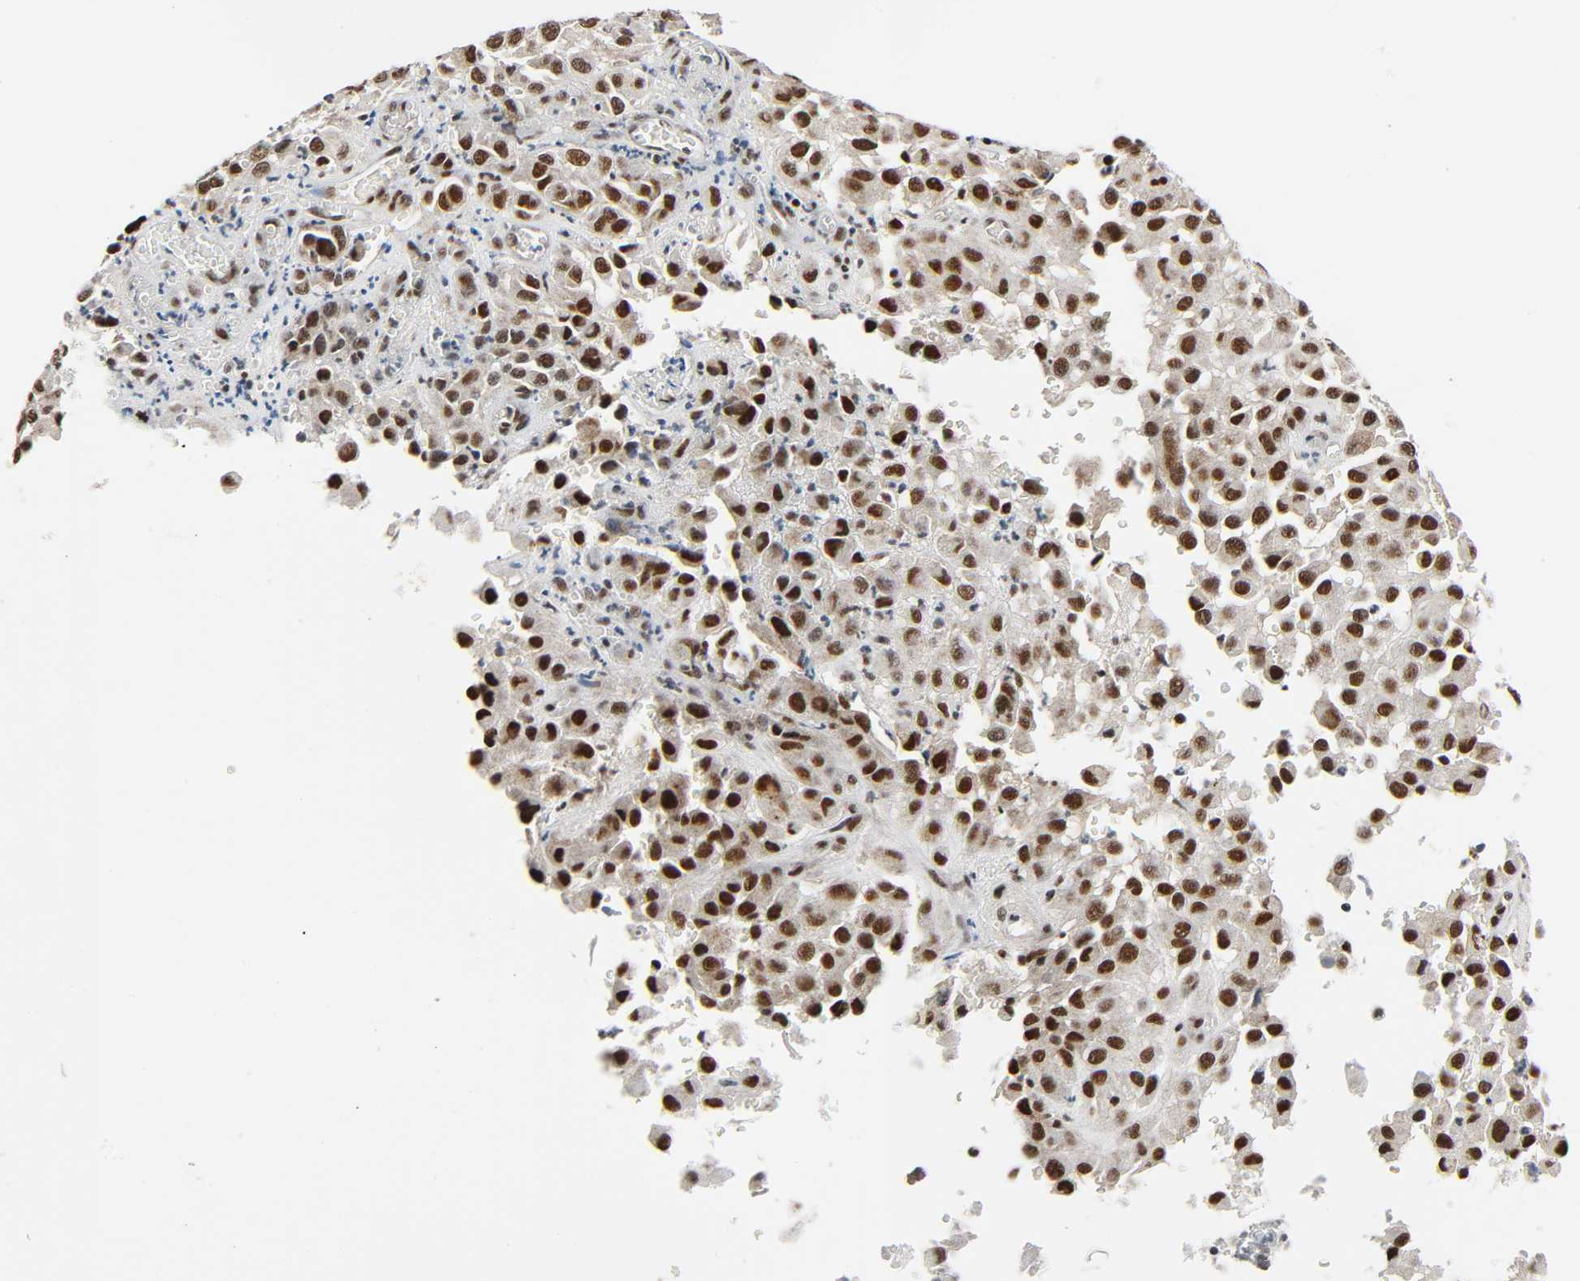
{"staining": {"intensity": "strong", "quantity": ">75%", "location": "nuclear"}, "tissue": "melanoma", "cell_type": "Tumor cells", "image_type": "cancer", "snomed": [{"axis": "morphology", "description": "Malignant melanoma, NOS"}, {"axis": "topography", "description": "Skin"}], "caption": "IHC staining of malignant melanoma, which demonstrates high levels of strong nuclear staining in approximately >75% of tumor cells indicating strong nuclear protein positivity. The staining was performed using DAB (brown) for protein detection and nuclei were counterstained in hematoxylin (blue).", "gene": "CDK9", "patient": {"sex": "female", "age": 21}}